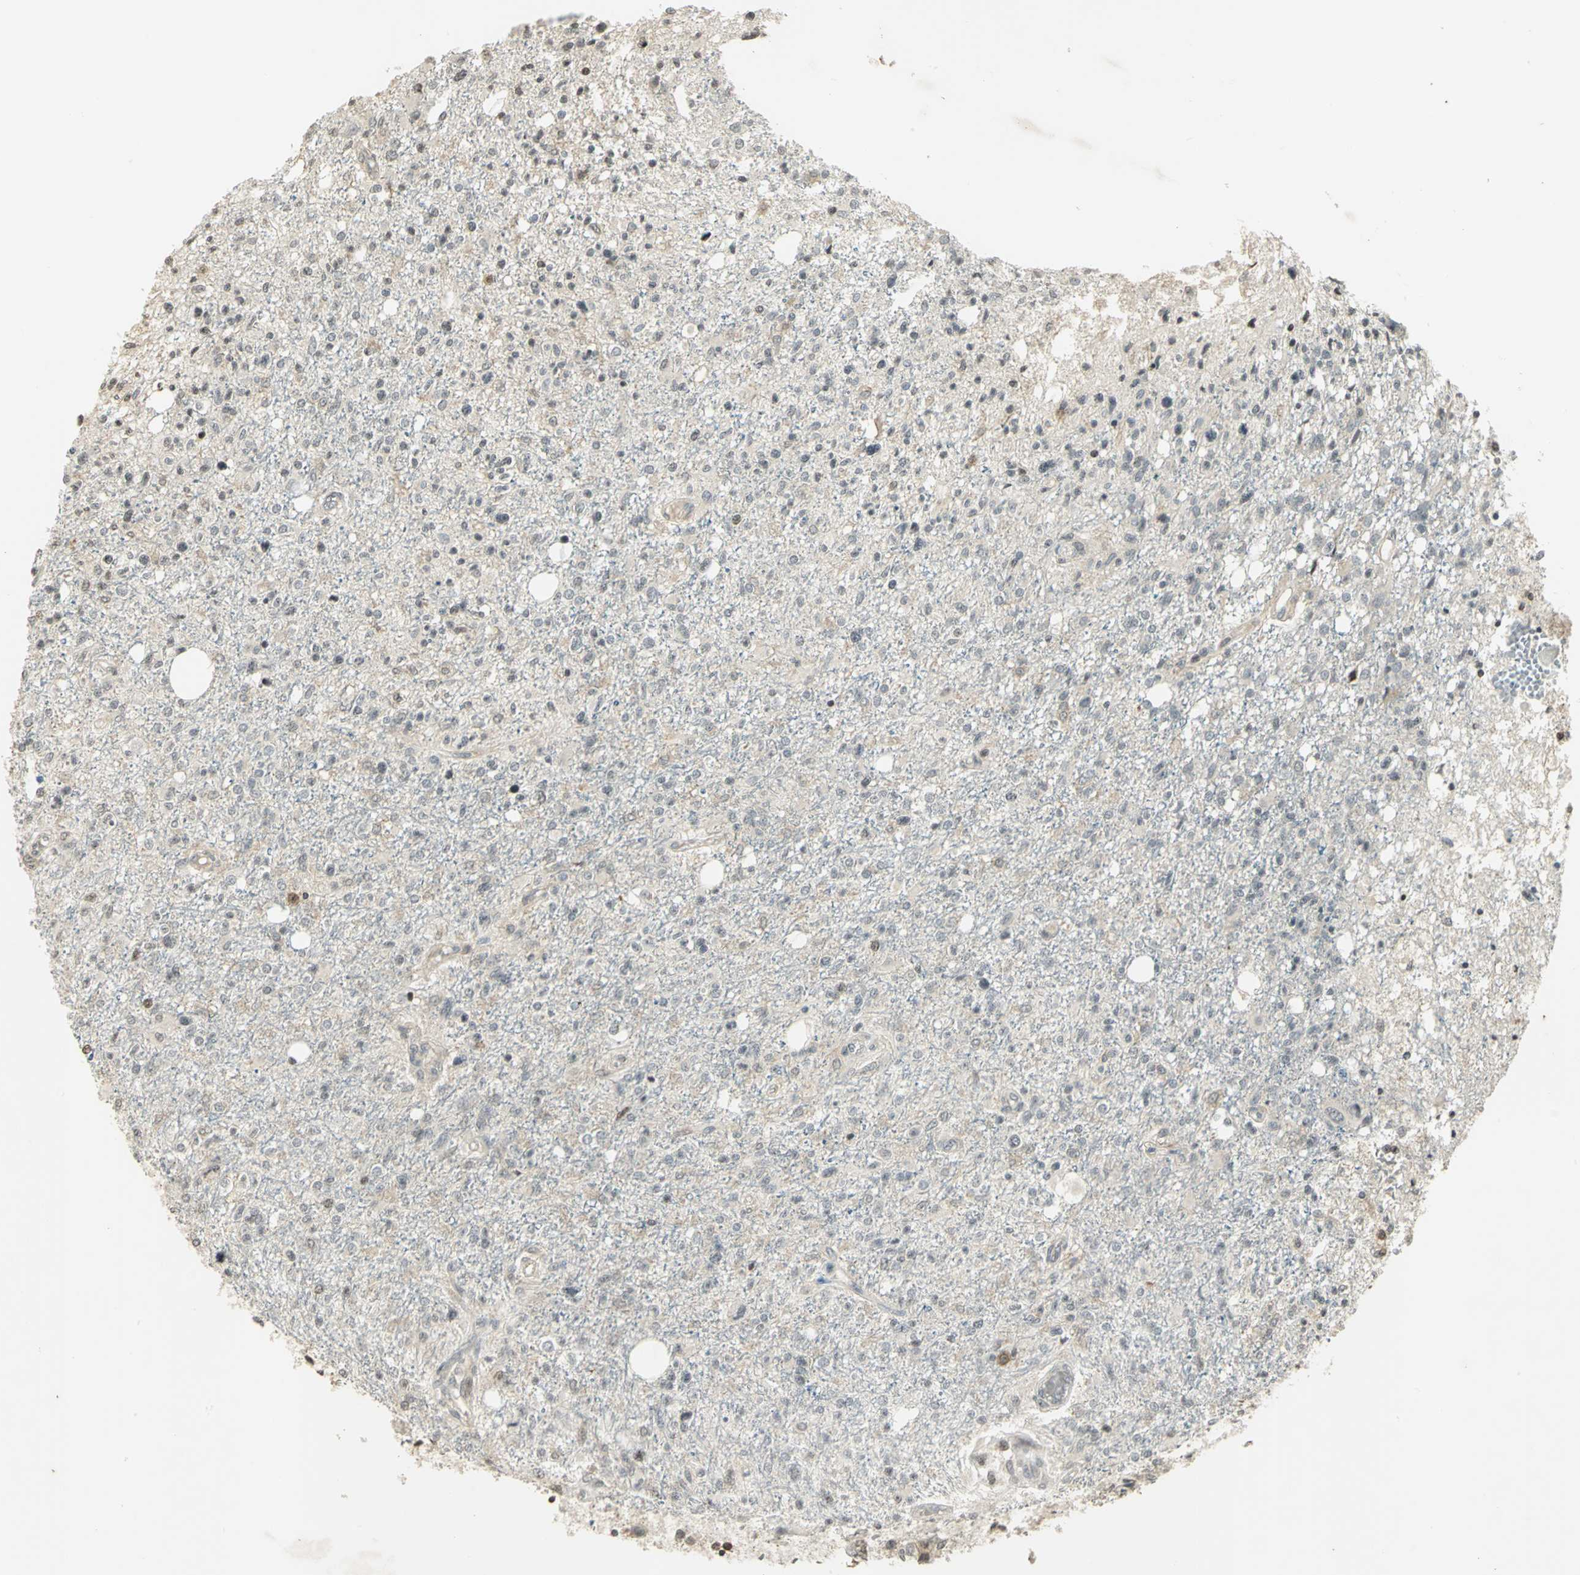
{"staining": {"intensity": "negative", "quantity": "none", "location": "none"}, "tissue": "glioma", "cell_type": "Tumor cells", "image_type": "cancer", "snomed": [{"axis": "morphology", "description": "Glioma, malignant, High grade"}, {"axis": "topography", "description": "Cerebral cortex"}], "caption": "There is no significant expression in tumor cells of glioma.", "gene": "IL16", "patient": {"sex": "male", "age": 76}}